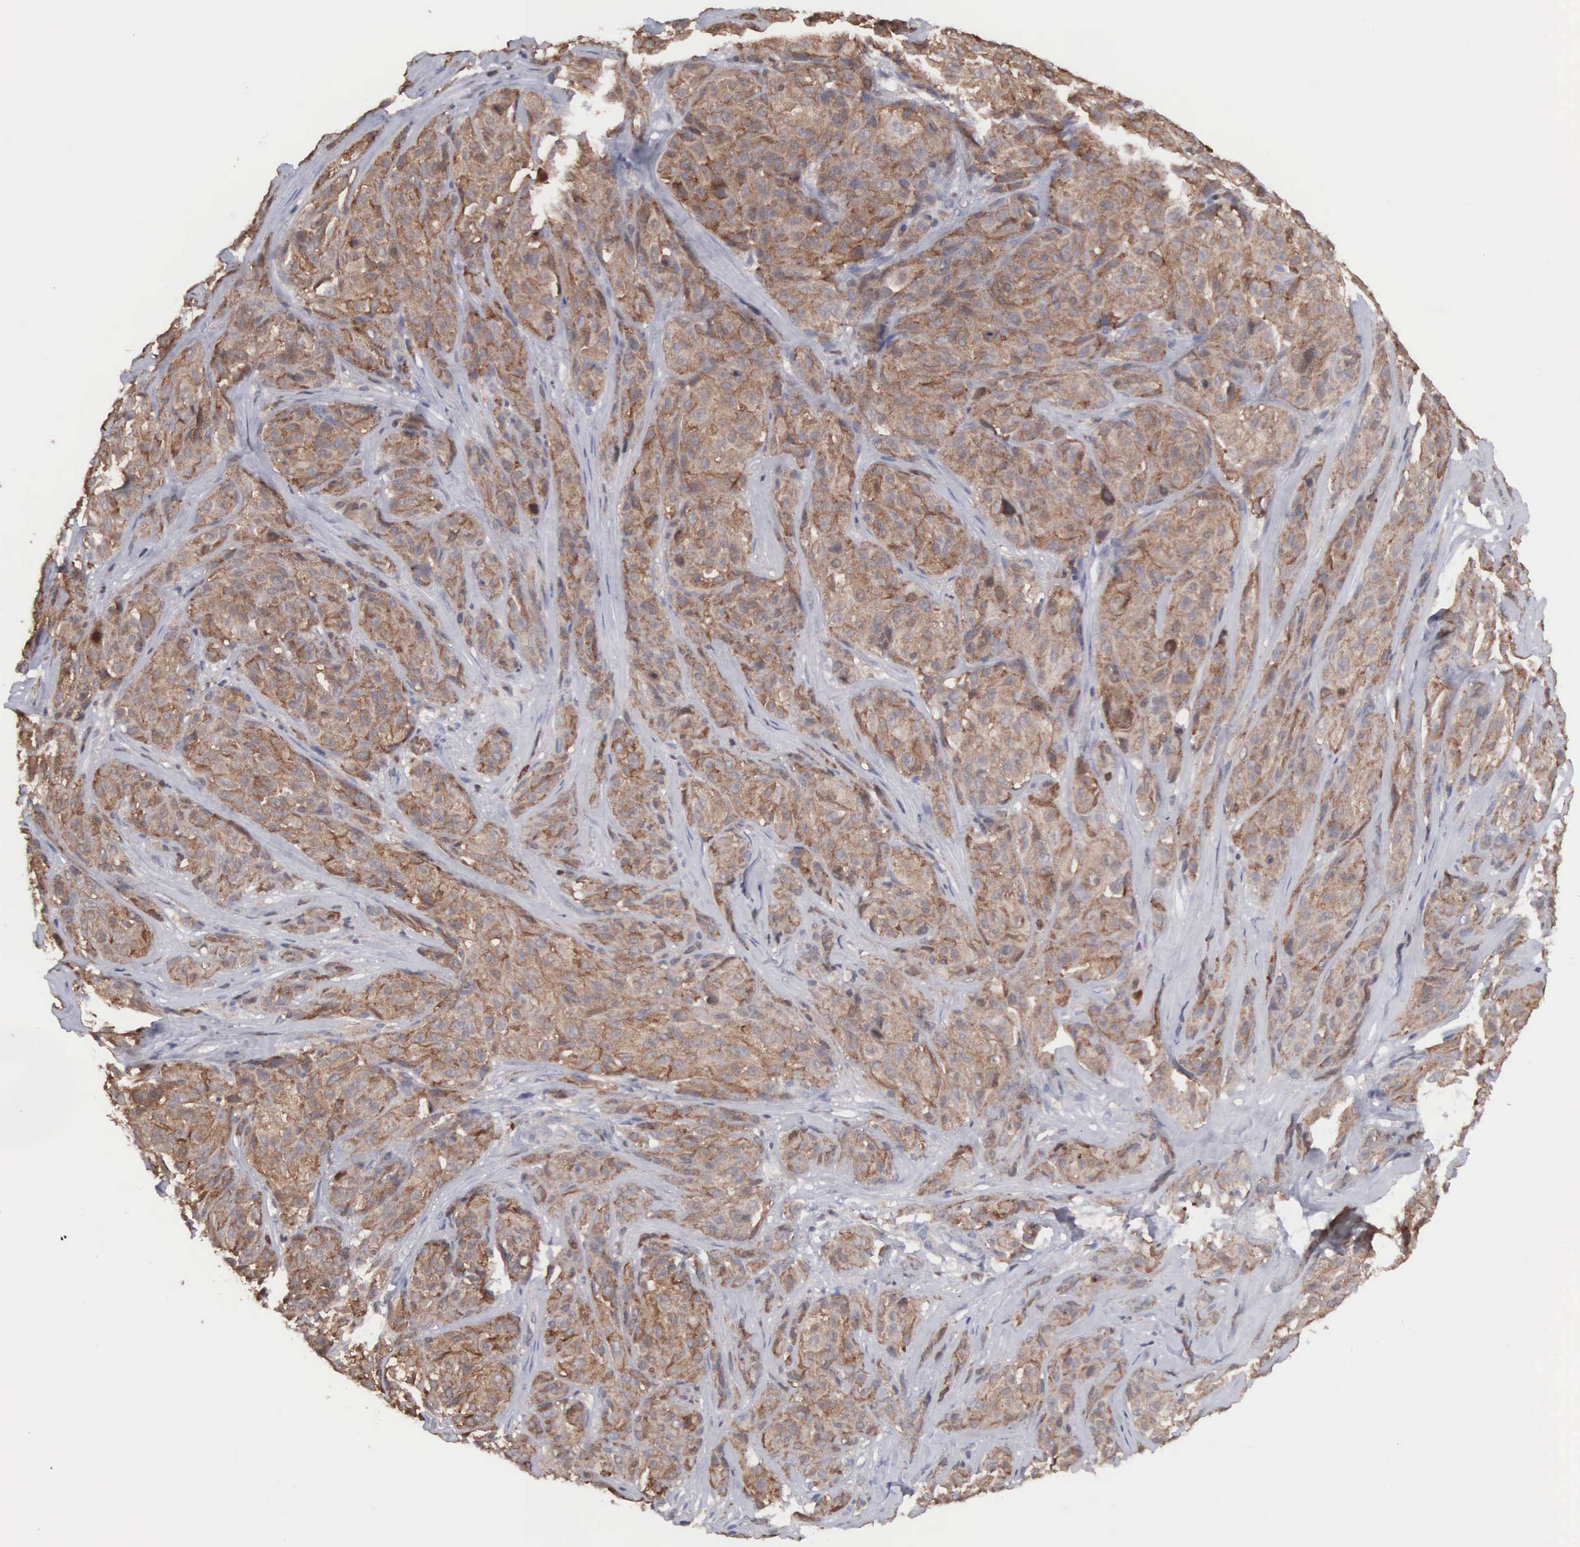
{"staining": {"intensity": "moderate", "quantity": ">75%", "location": "cytoplasmic/membranous"}, "tissue": "melanoma", "cell_type": "Tumor cells", "image_type": "cancer", "snomed": [{"axis": "morphology", "description": "Malignant melanoma, NOS"}, {"axis": "topography", "description": "Skin"}], "caption": "Brown immunohistochemical staining in human malignant melanoma reveals moderate cytoplasmic/membranous positivity in approximately >75% of tumor cells. Using DAB (3,3'-diaminobenzidine) (brown) and hematoxylin (blue) stains, captured at high magnification using brightfield microscopy.", "gene": "MTHFD1", "patient": {"sex": "male", "age": 56}}